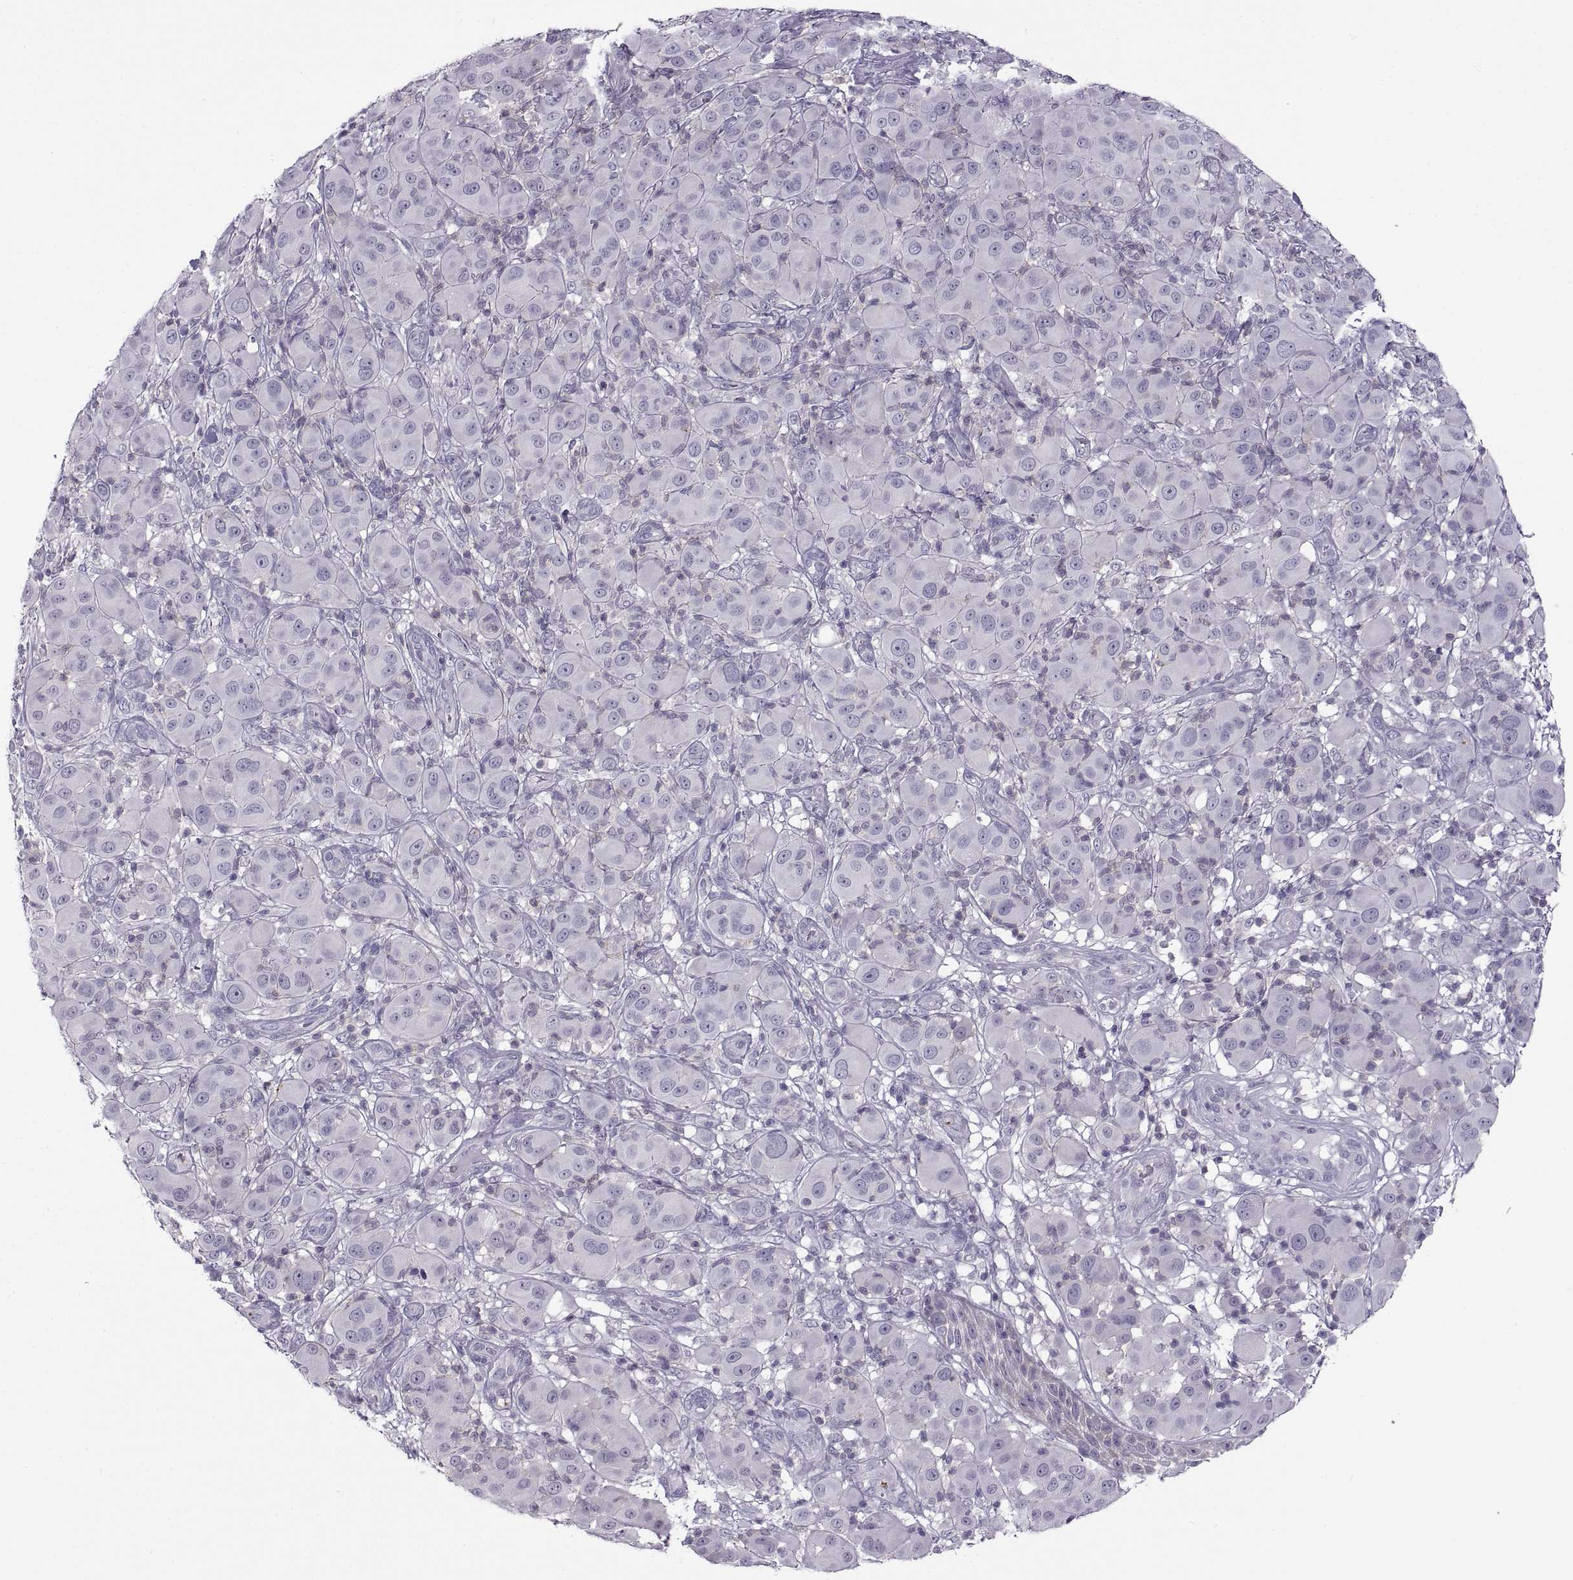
{"staining": {"intensity": "negative", "quantity": "none", "location": "none"}, "tissue": "melanoma", "cell_type": "Tumor cells", "image_type": "cancer", "snomed": [{"axis": "morphology", "description": "Malignant melanoma, NOS"}, {"axis": "topography", "description": "Skin"}], "caption": "DAB (3,3'-diaminobenzidine) immunohistochemical staining of human melanoma reveals no significant positivity in tumor cells.", "gene": "TTC21A", "patient": {"sex": "female", "age": 87}}